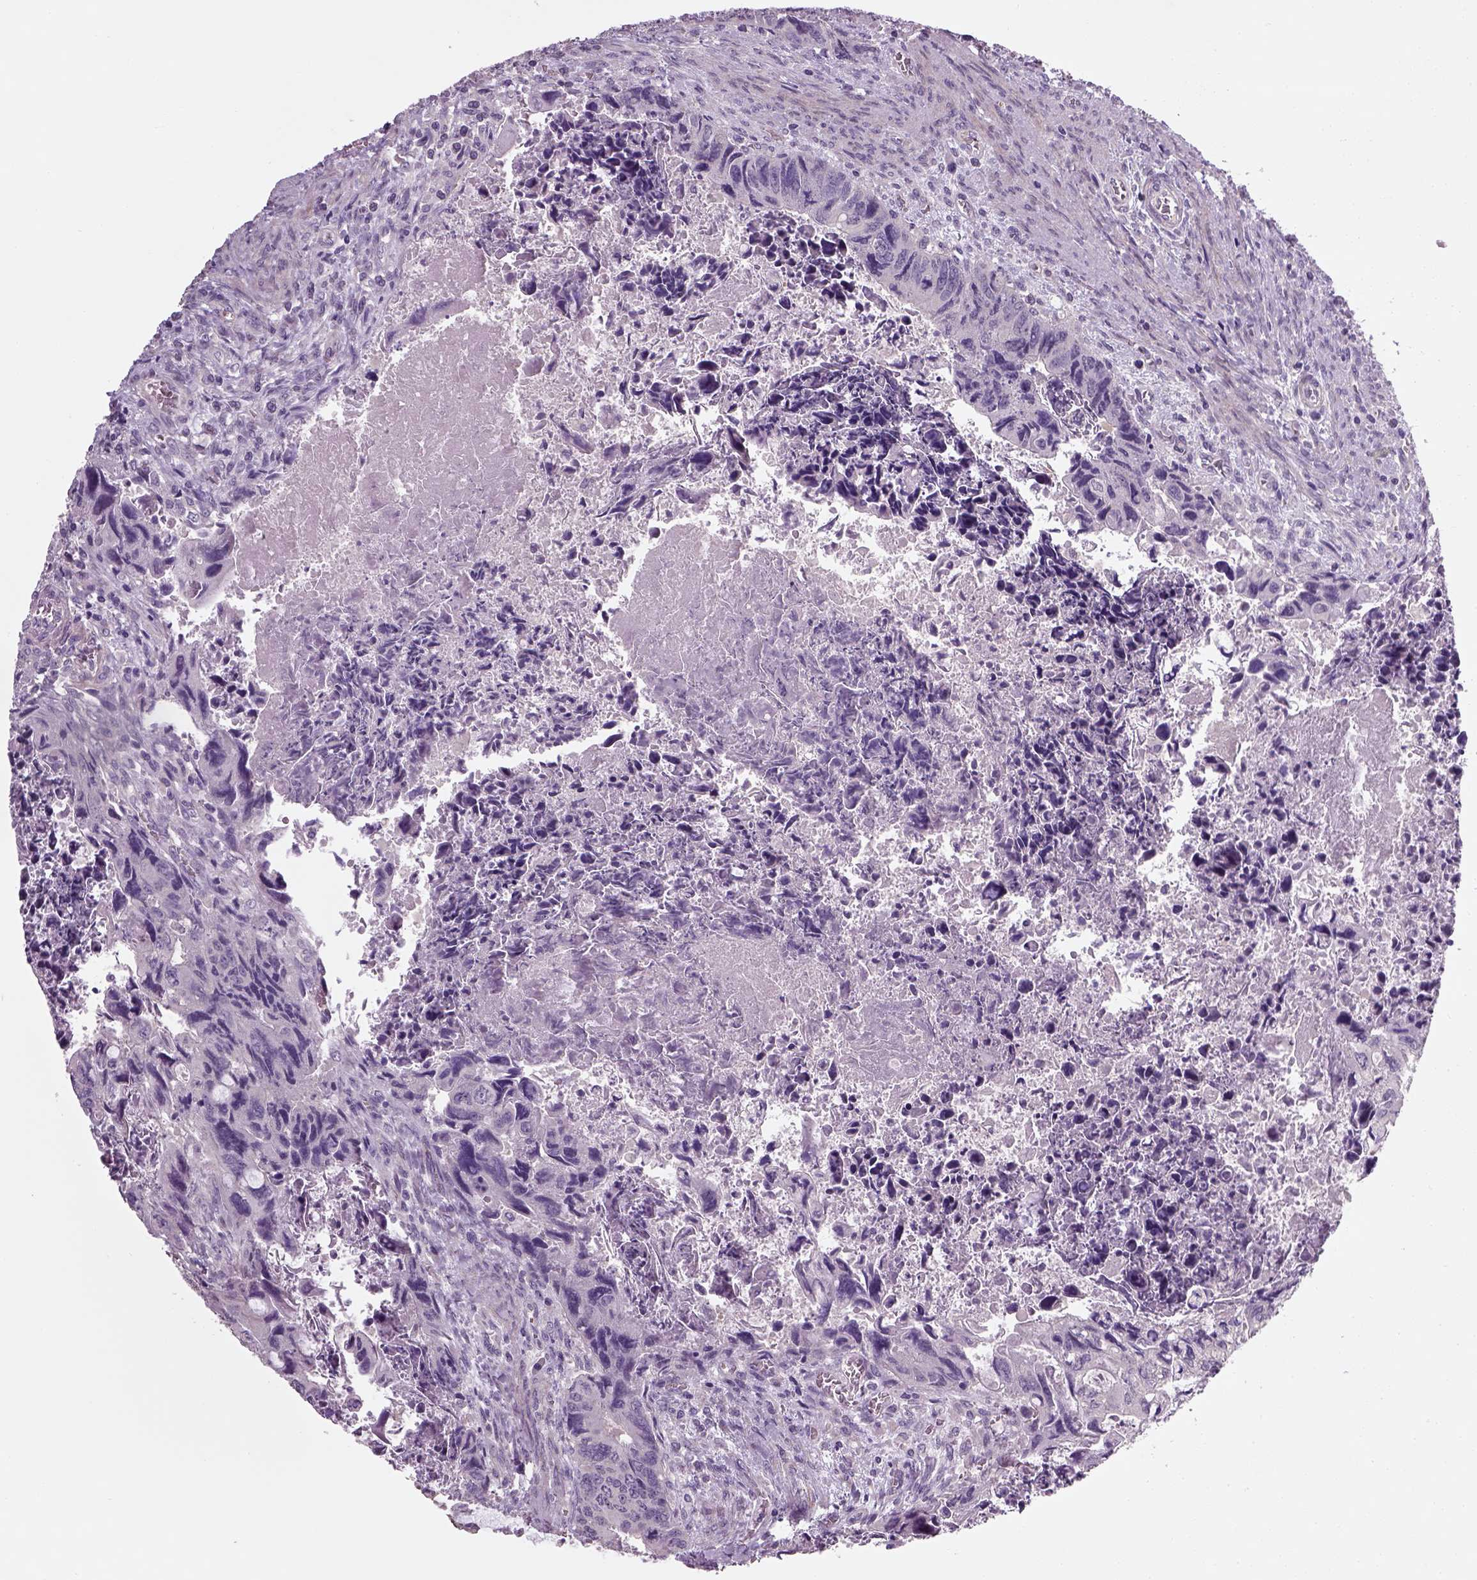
{"staining": {"intensity": "negative", "quantity": "none", "location": "none"}, "tissue": "colorectal cancer", "cell_type": "Tumor cells", "image_type": "cancer", "snomed": [{"axis": "morphology", "description": "Adenocarcinoma, NOS"}, {"axis": "topography", "description": "Rectum"}], "caption": "Immunohistochemistry of colorectal adenocarcinoma exhibits no positivity in tumor cells.", "gene": "ELOVL3", "patient": {"sex": "male", "age": 62}}